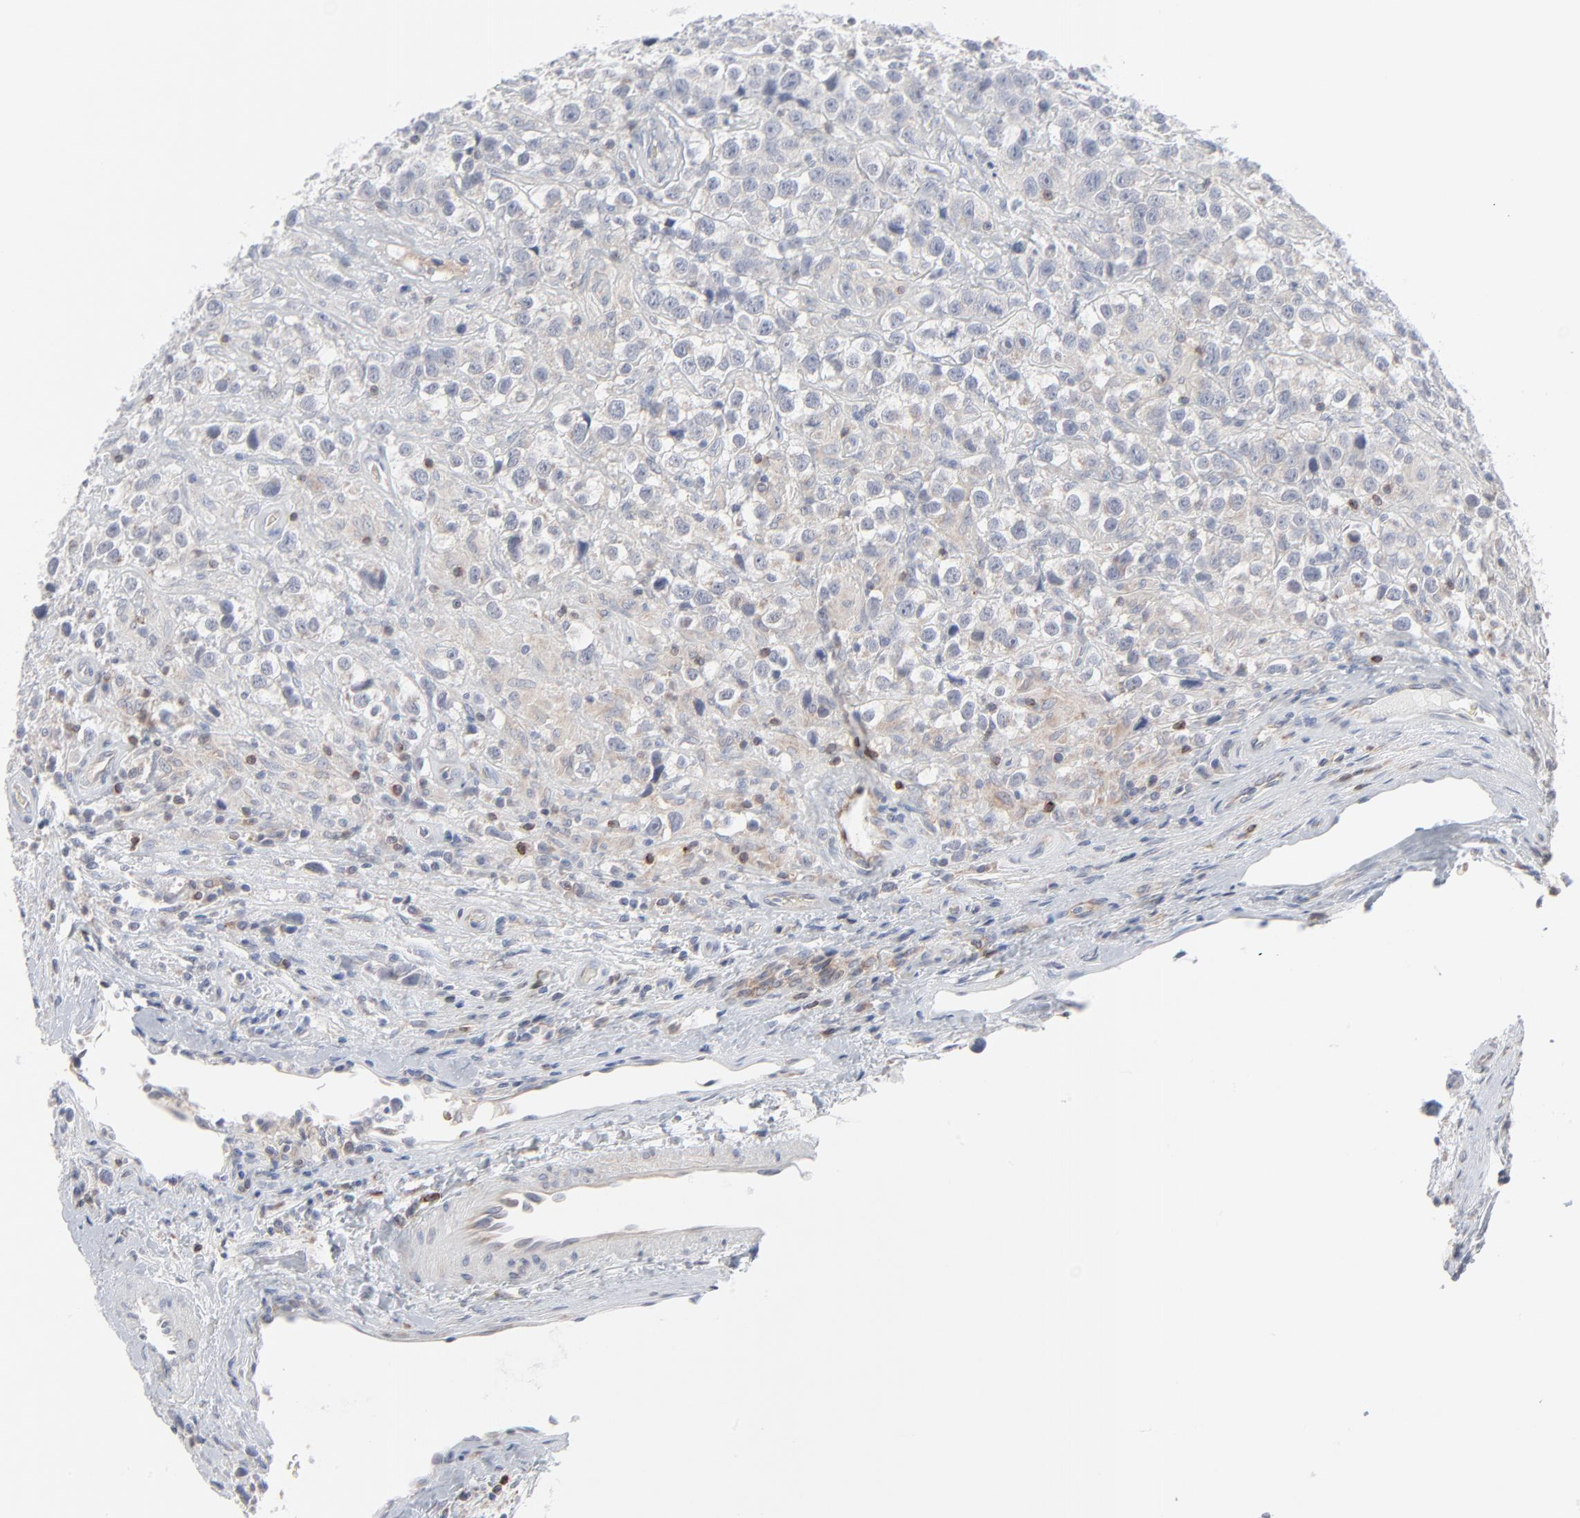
{"staining": {"intensity": "negative", "quantity": "none", "location": "none"}, "tissue": "testis cancer", "cell_type": "Tumor cells", "image_type": "cancer", "snomed": [{"axis": "morphology", "description": "Seminoma, NOS"}, {"axis": "topography", "description": "Testis"}], "caption": "The histopathology image demonstrates no staining of tumor cells in testis cancer.", "gene": "KDSR", "patient": {"sex": "male", "age": 43}}